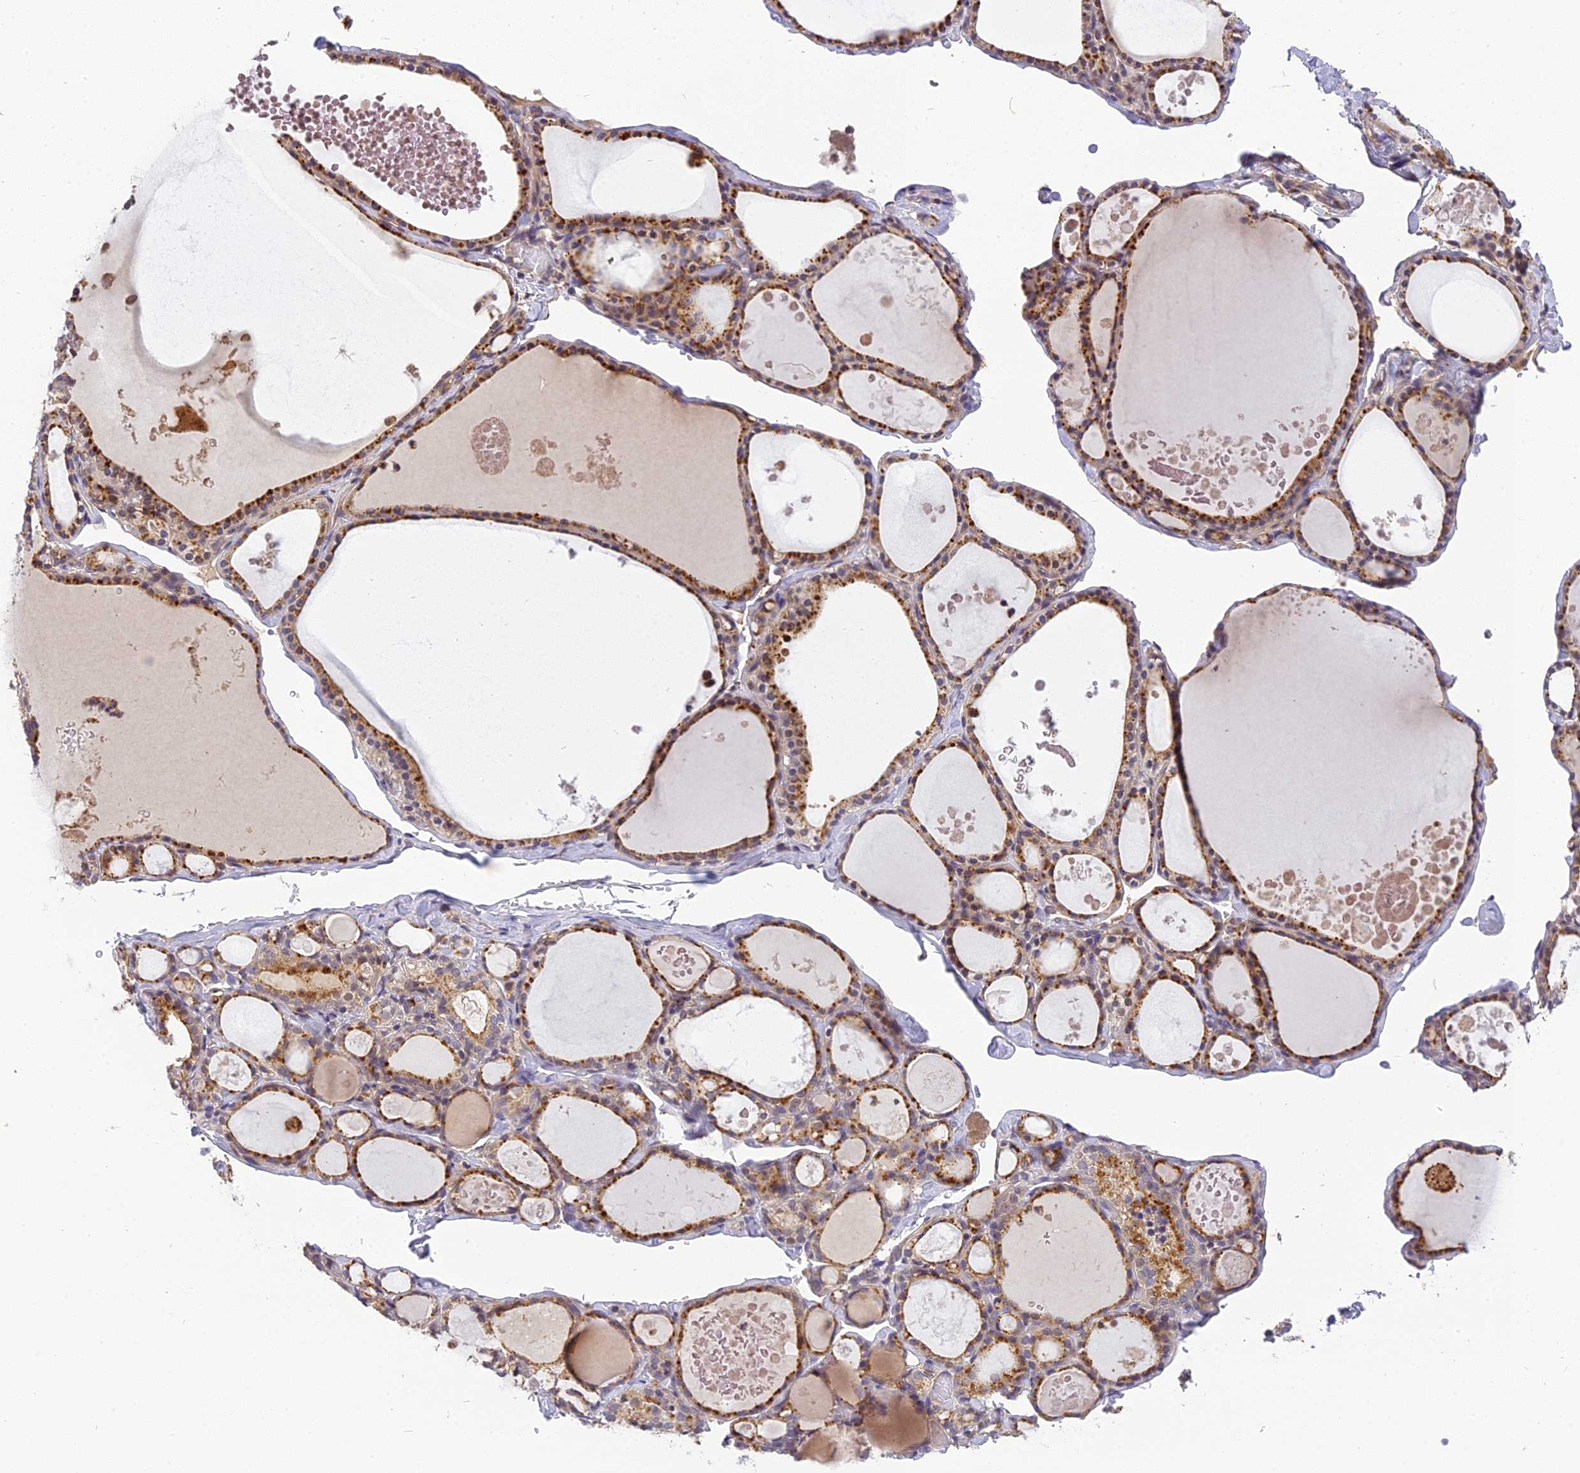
{"staining": {"intensity": "moderate", "quantity": ">75%", "location": "cytoplasmic/membranous"}, "tissue": "thyroid gland", "cell_type": "Glandular cells", "image_type": "normal", "snomed": [{"axis": "morphology", "description": "Normal tissue, NOS"}, {"axis": "topography", "description": "Thyroid gland"}], "caption": "IHC photomicrograph of benign thyroid gland: thyroid gland stained using immunohistochemistry displays medium levels of moderate protein expression localized specifically in the cytoplasmic/membranous of glandular cells, appearing as a cytoplasmic/membranous brown color.", "gene": "FNIP2", "patient": {"sex": "male", "age": 56}}